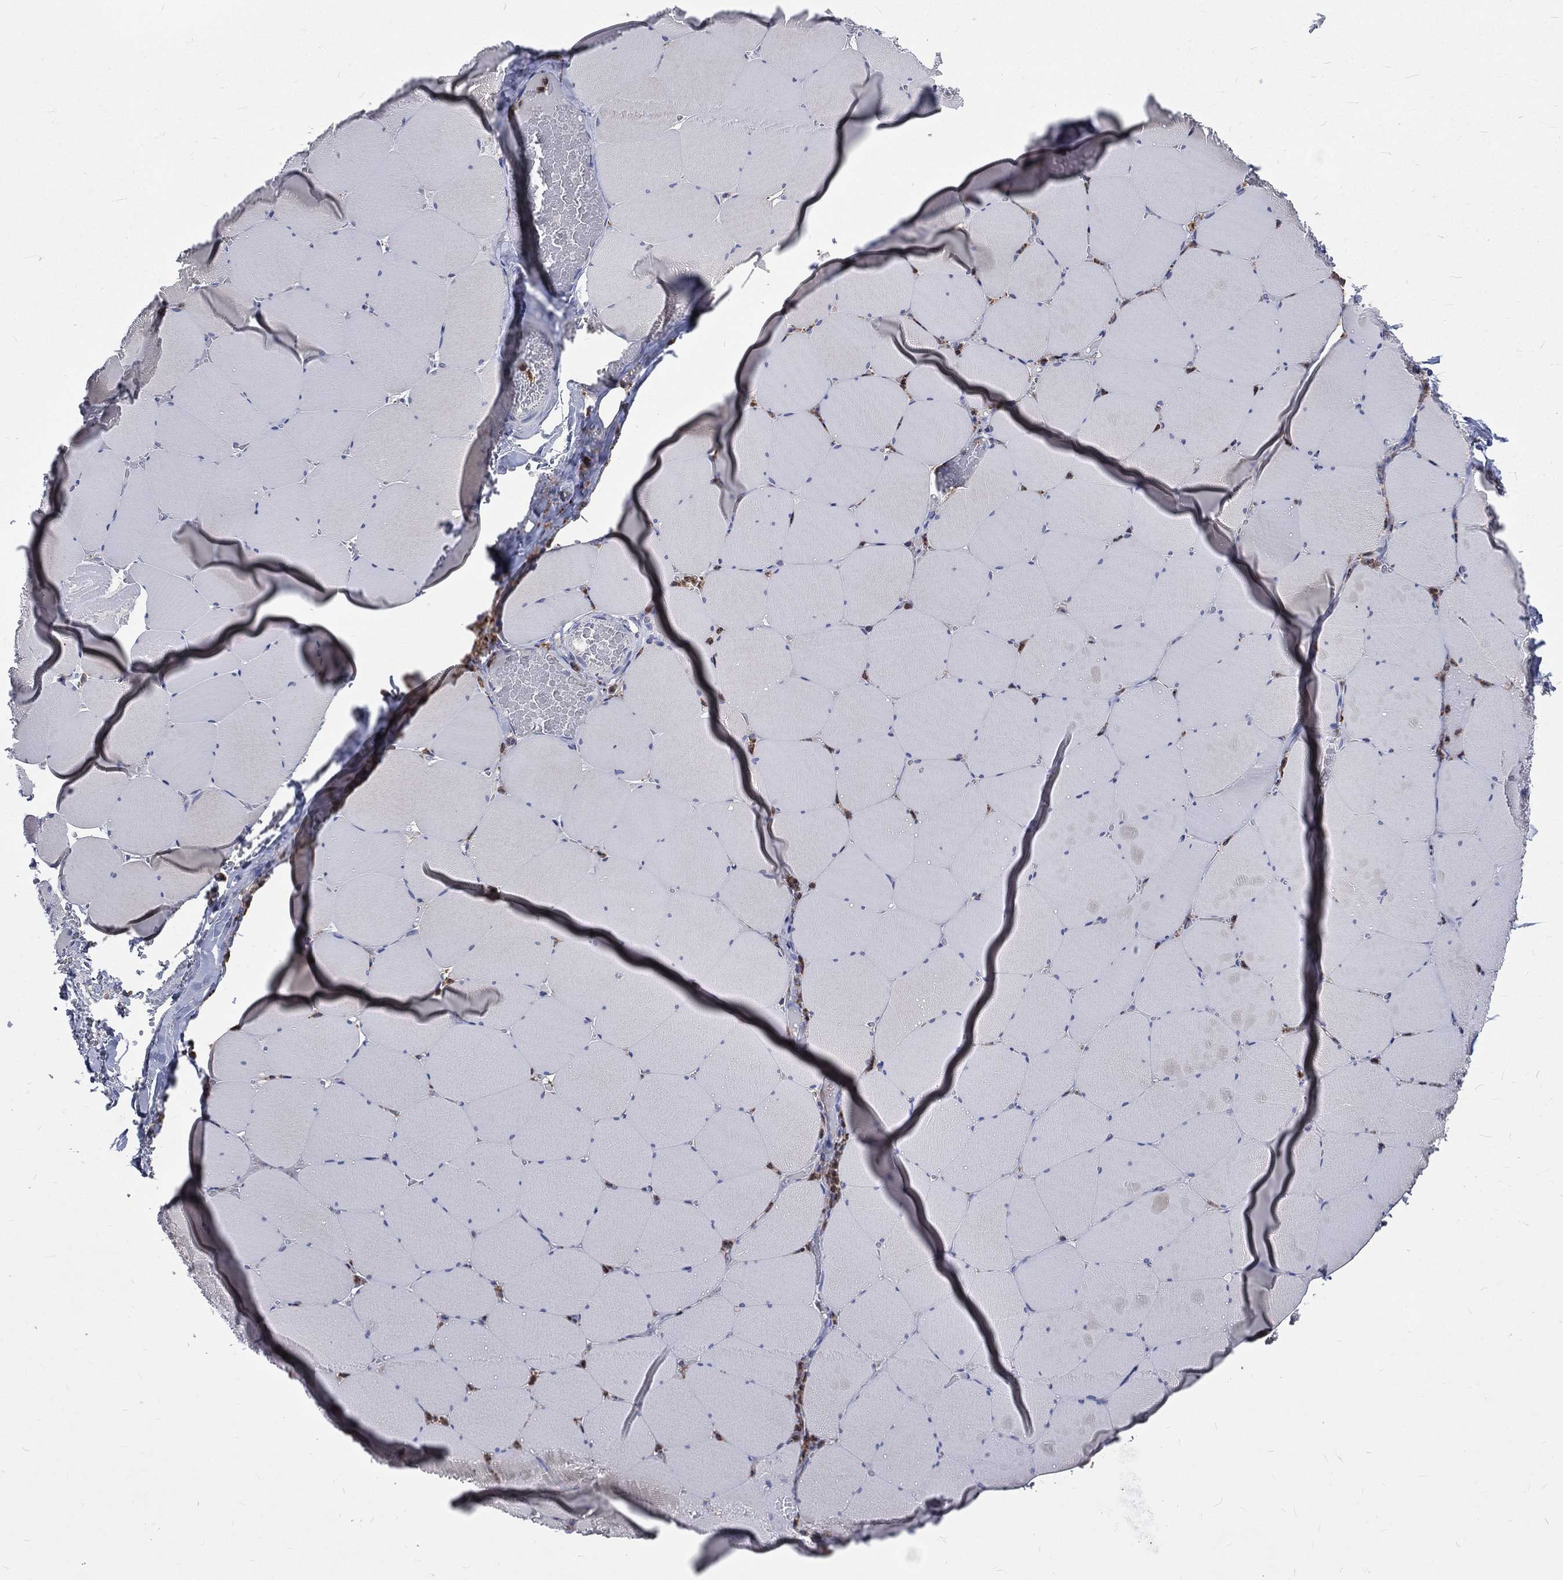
{"staining": {"intensity": "negative", "quantity": "none", "location": "none"}, "tissue": "skeletal muscle", "cell_type": "Myocytes", "image_type": "normal", "snomed": [{"axis": "morphology", "description": "Normal tissue, NOS"}, {"axis": "morphology", "description": "Malignant melanoma, Metastatic site"}, {"axis": "topography", "description": "Skeletal muscle"}], "caption": "A high-resolution histopathology image shows IHC staining of unremarkable skeletal muscle, which displays no significant positivity in myocytes.", "gene": "BASP1", "patient": {"sex": "male", "age": 50}}